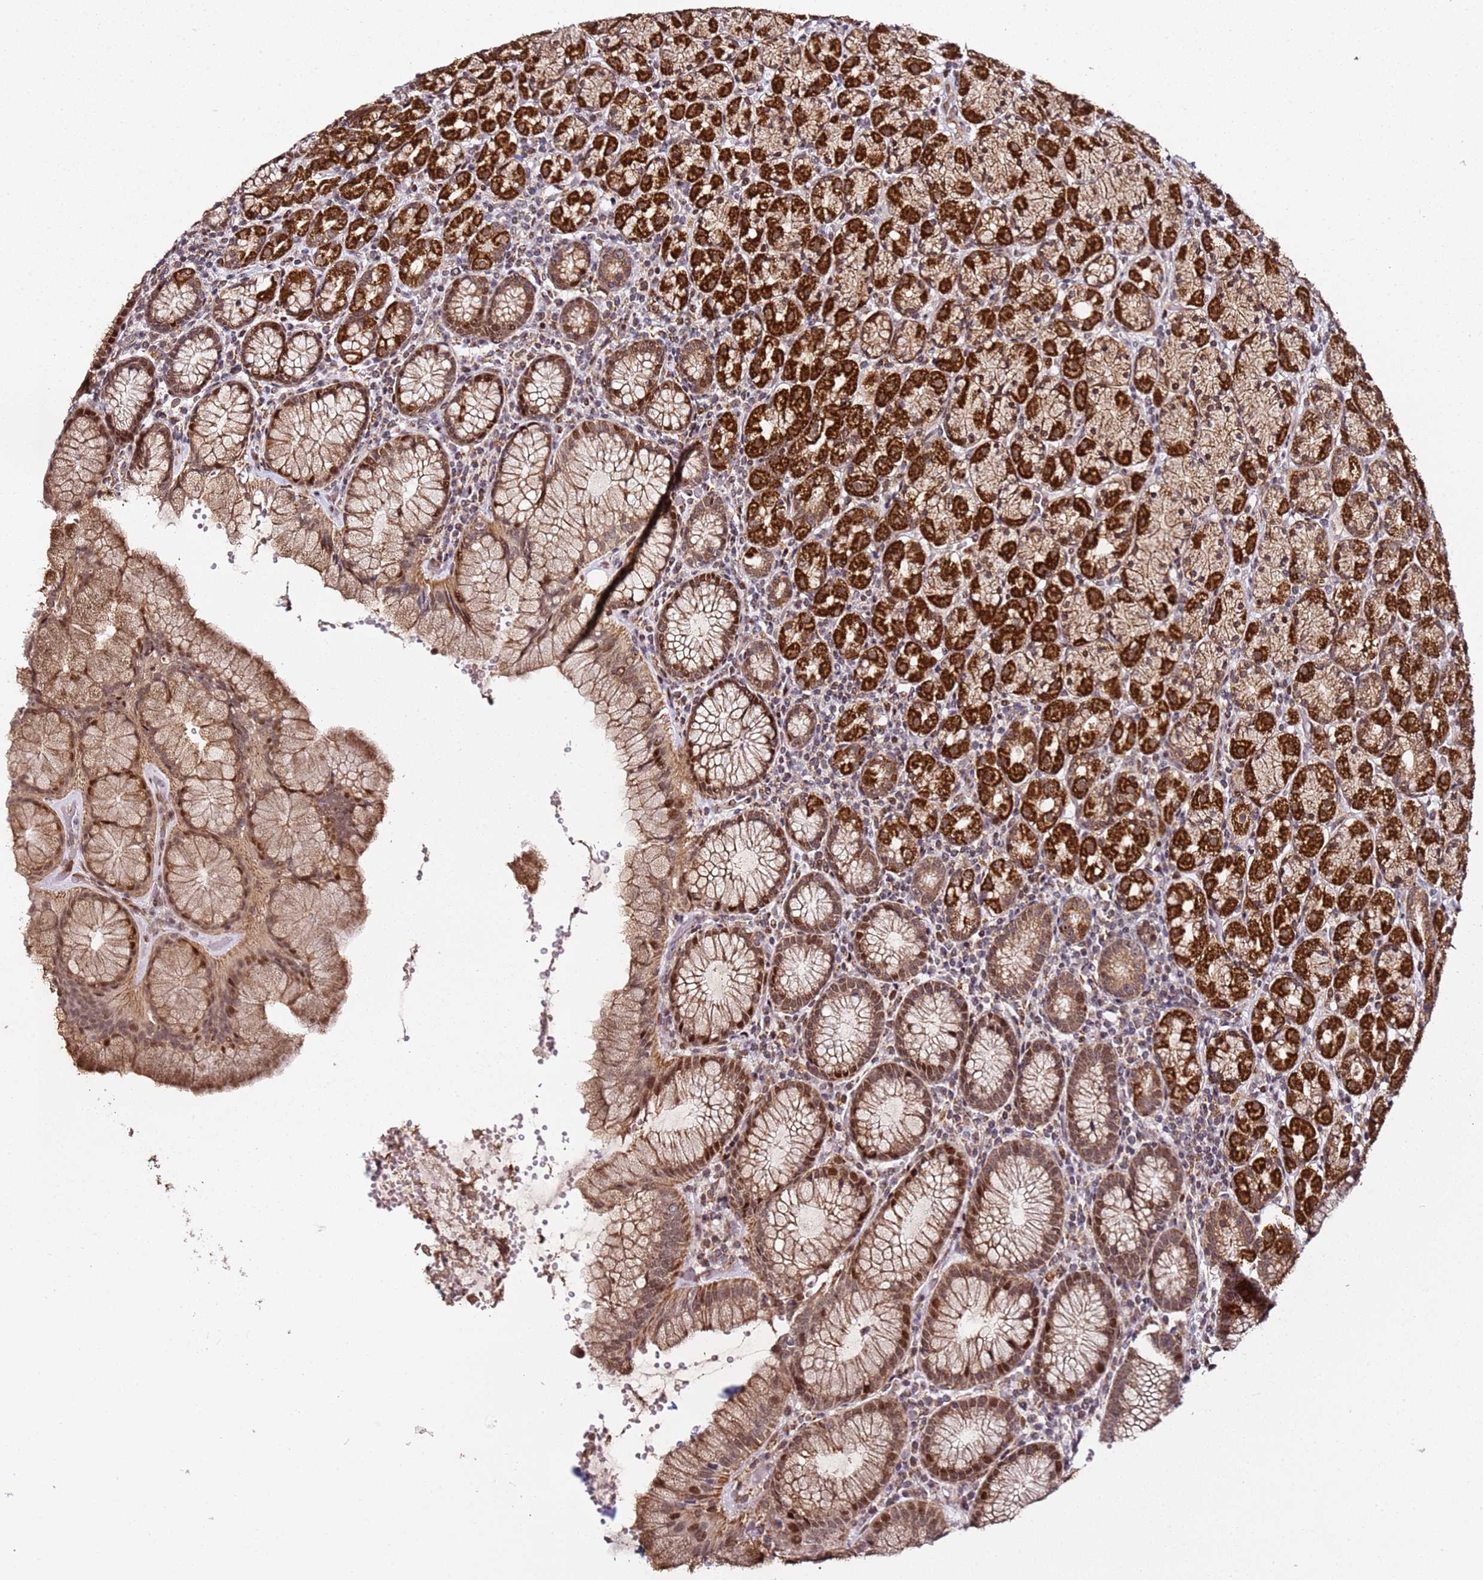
{"staining": {"intensity": "strong", "quantity": ">75%", "location": "cytoplasmic/membranous,nuclear"}, "tissue": "stomach", "cell_type": "Glandular cells", "image_type": "normal", "snomed": [{"axis": "morphology", "description": "Normal tissue, NOS"}, {"axis": "topography", "description": "Stomach, upper"}, {"axis": "topography", "description": "Stomach"}], "caption": "The micrograph displays immunohistochemical staining of unremarkable stomach. There is strong cytoplasmic/membranous,nuclear positivity is seen in about >75% of glandular cells.", "gene": "TP53AIP1", "patient": {"sex": "male", "age": 62}}